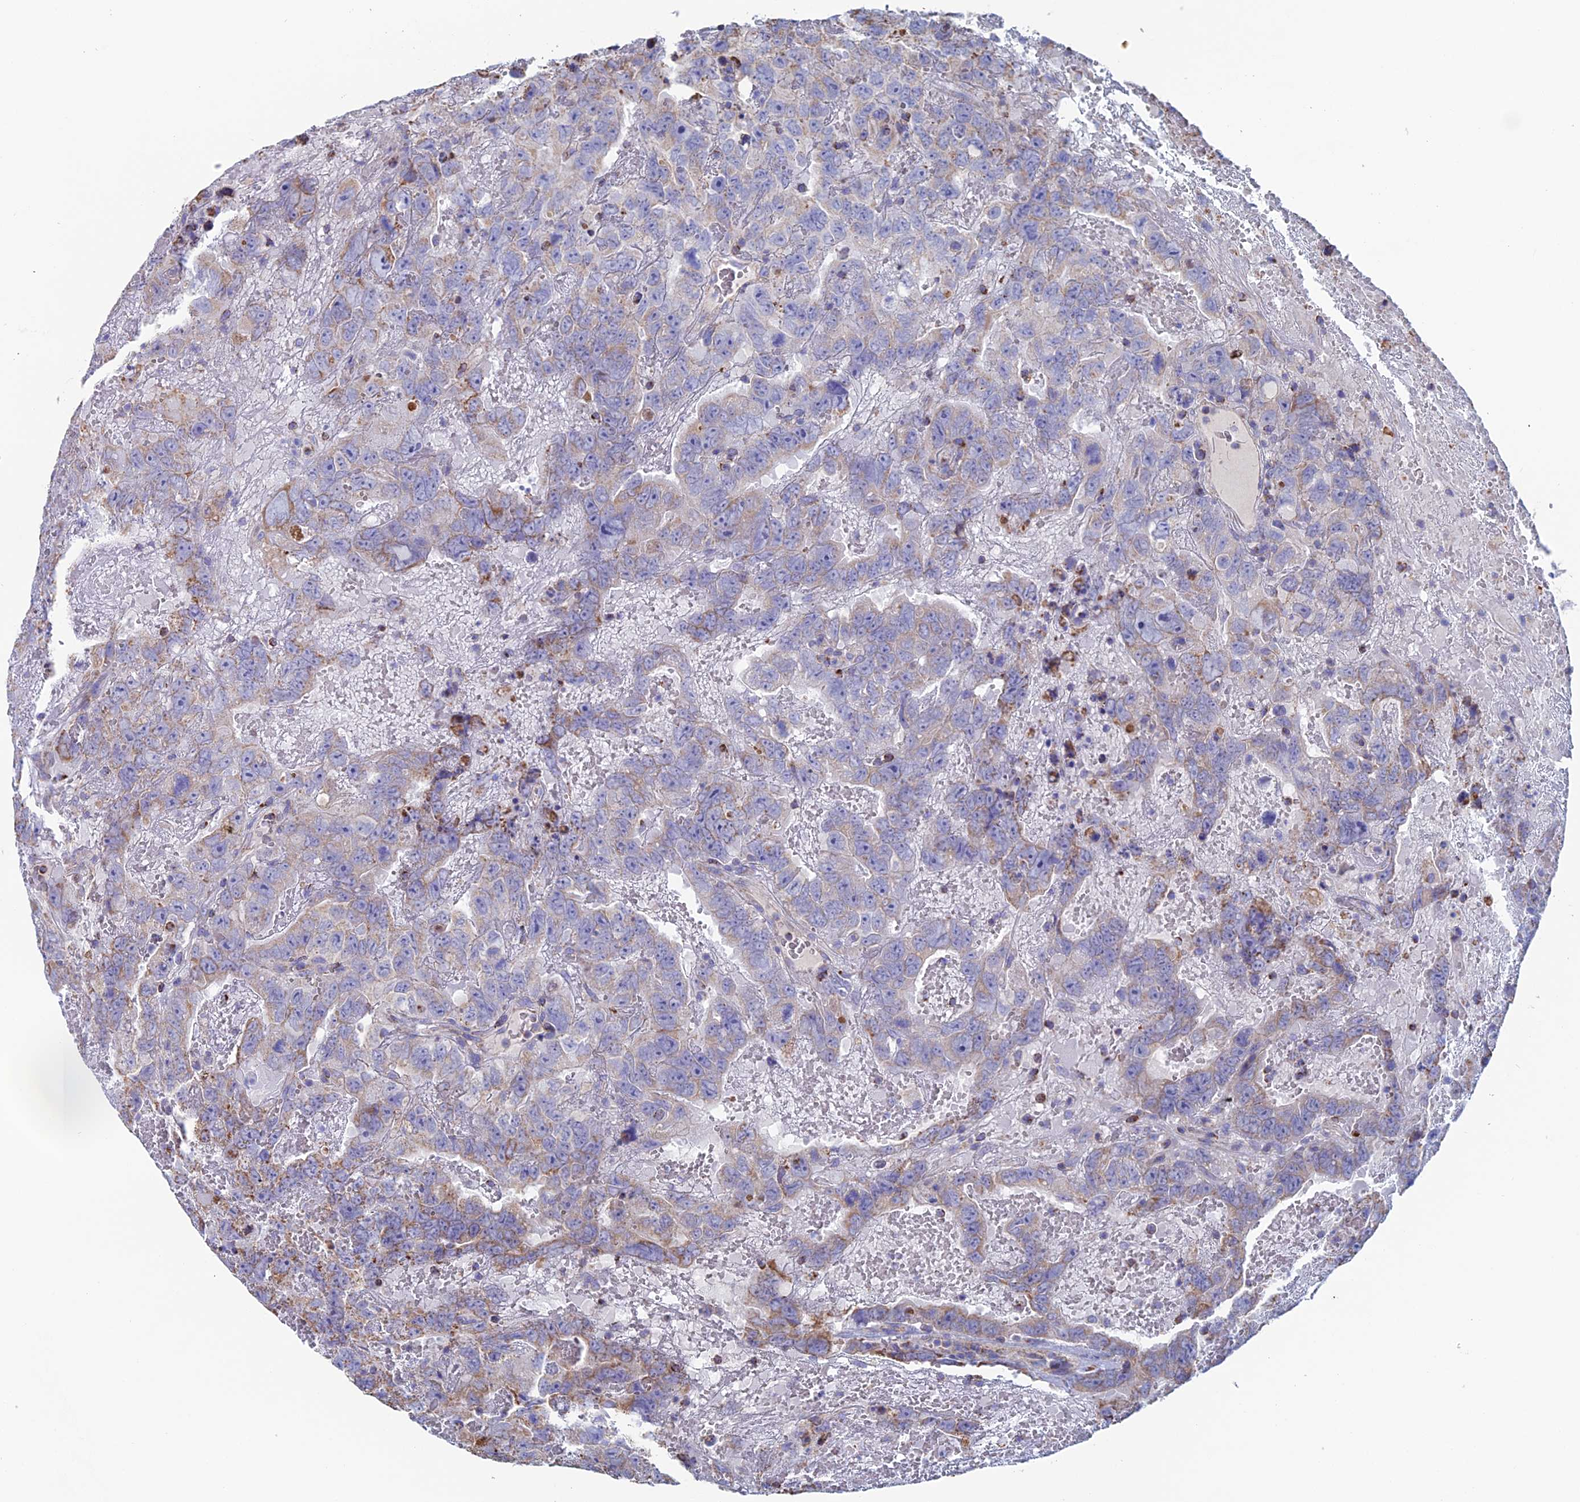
{"staining": {"intensity": "moderate", "quantity": "25%-75%", "location": "cytoplasmic/membranous"}, "tissue": "testis cancer", "cell_type": "Tumor cells", "image_type": "cancer", "snomed": [{"axis": "morphology", "description": "Carcinoma, Embryonal, NOS"}, {"axis": "topography", "description": "Testis"}], "caption": "Brown immunohistochemical staining in human embryonal carcinoma (testis) displays moderate cytoplasmic/membranous expression in about 25%-75% of tumor cells. (Stains: DAB (3,3'-diaminobenzidine) in brown, nuclei in blue, Microscopy: brightfield microscopy at high magnification).", "gene": "SPOCK2", "patient": {"sex": "male", "age": 45}}